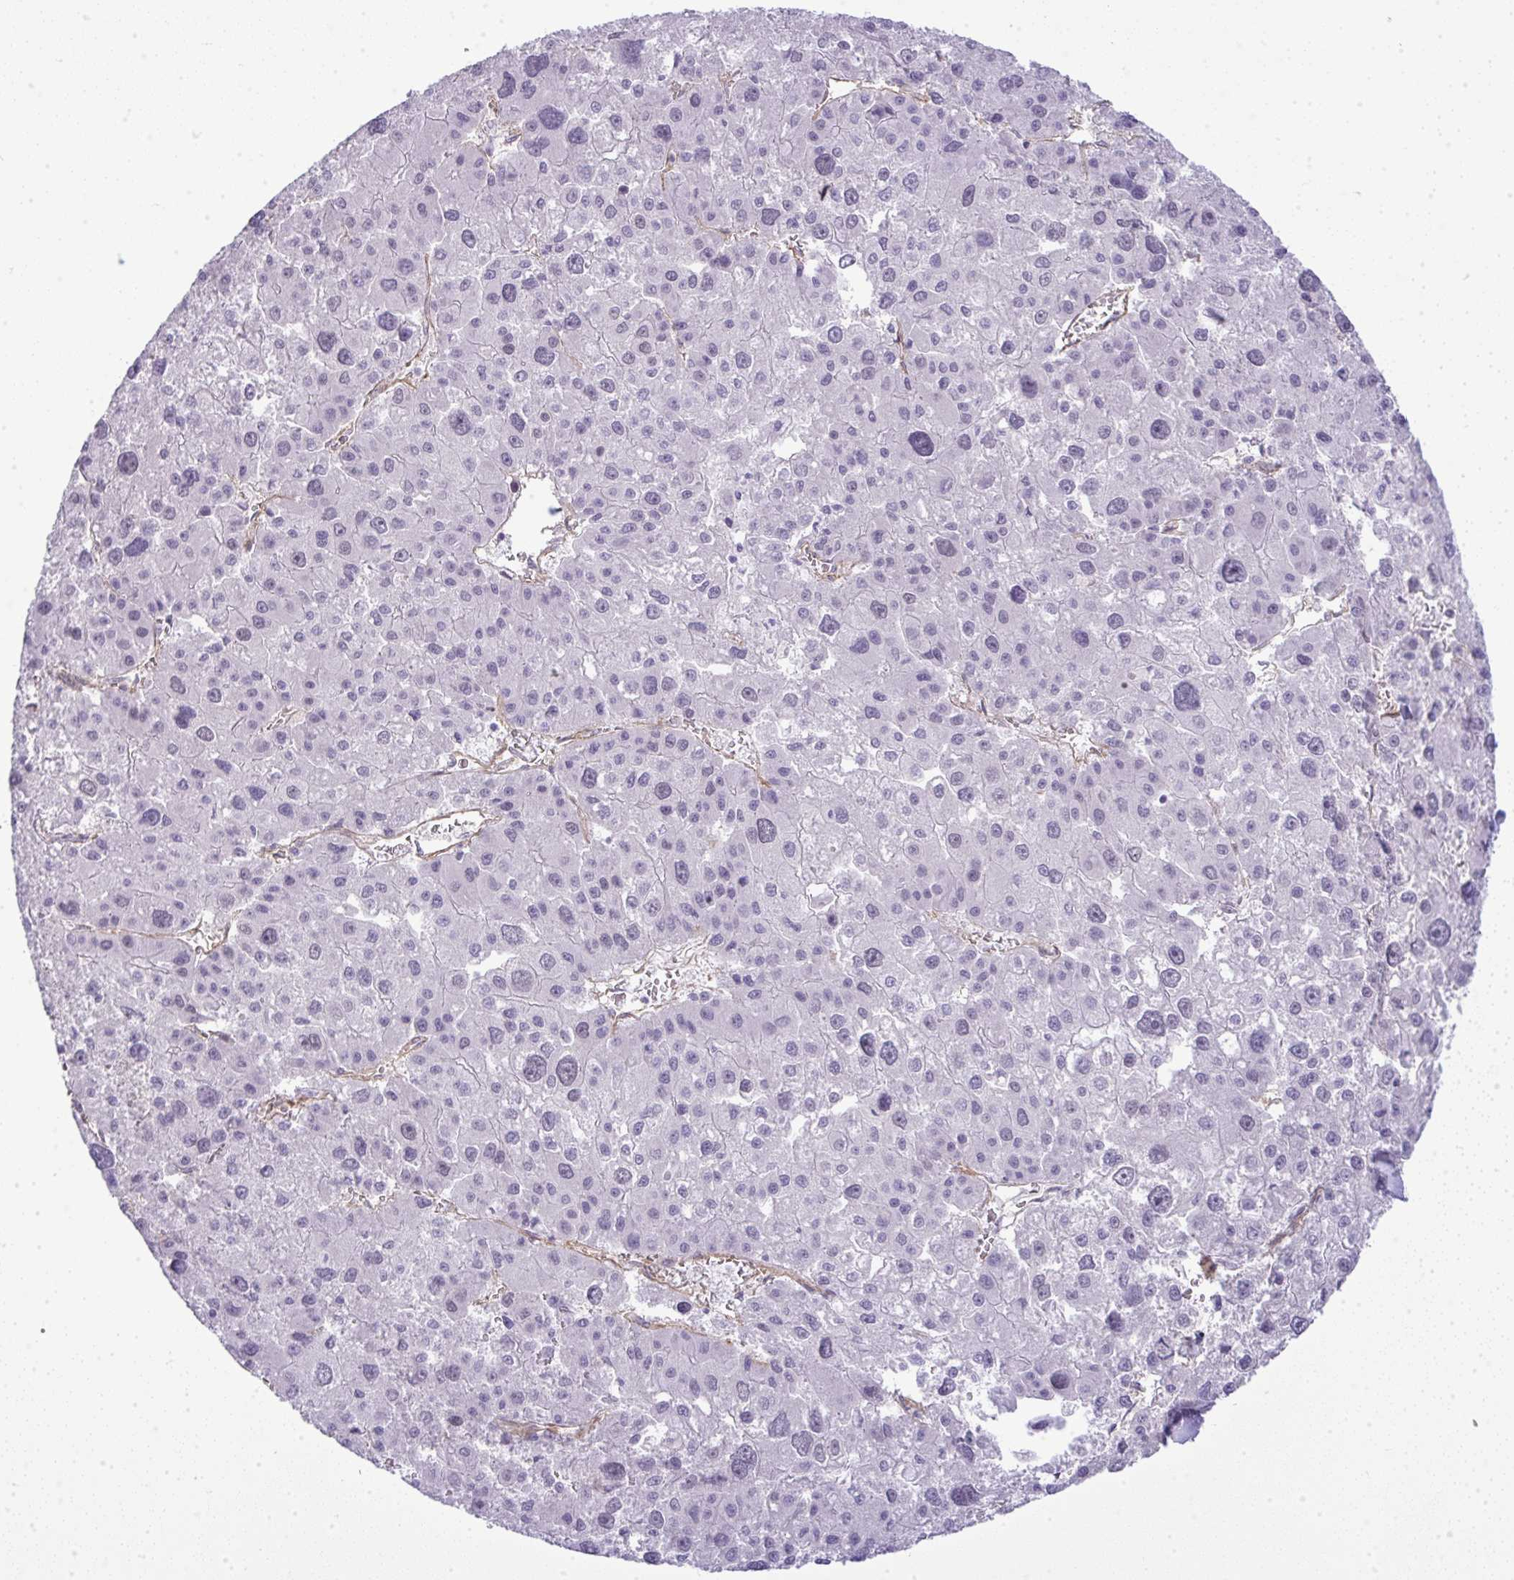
{"staining": {"intensity": "negative", "quantity": "none", "location": "none"}, "tissue": "liver cancer", "cell_type": "Tumor cells", "image_type": "cancer", "snomed": [{"axis": "morphology", "description": "Carcinoma, Hepatocellular, NOS"}, {"axis": "topography", "description": "Liver"}], "caption": "DAB (3,3'-diaminobenzidine) immunohistochemical staining of hepatocellular carcinoma (liver) shows no significant positivity in tumor cells.", "gene": "UBE2S", "patient": {"sex": "male", "age": 73}}